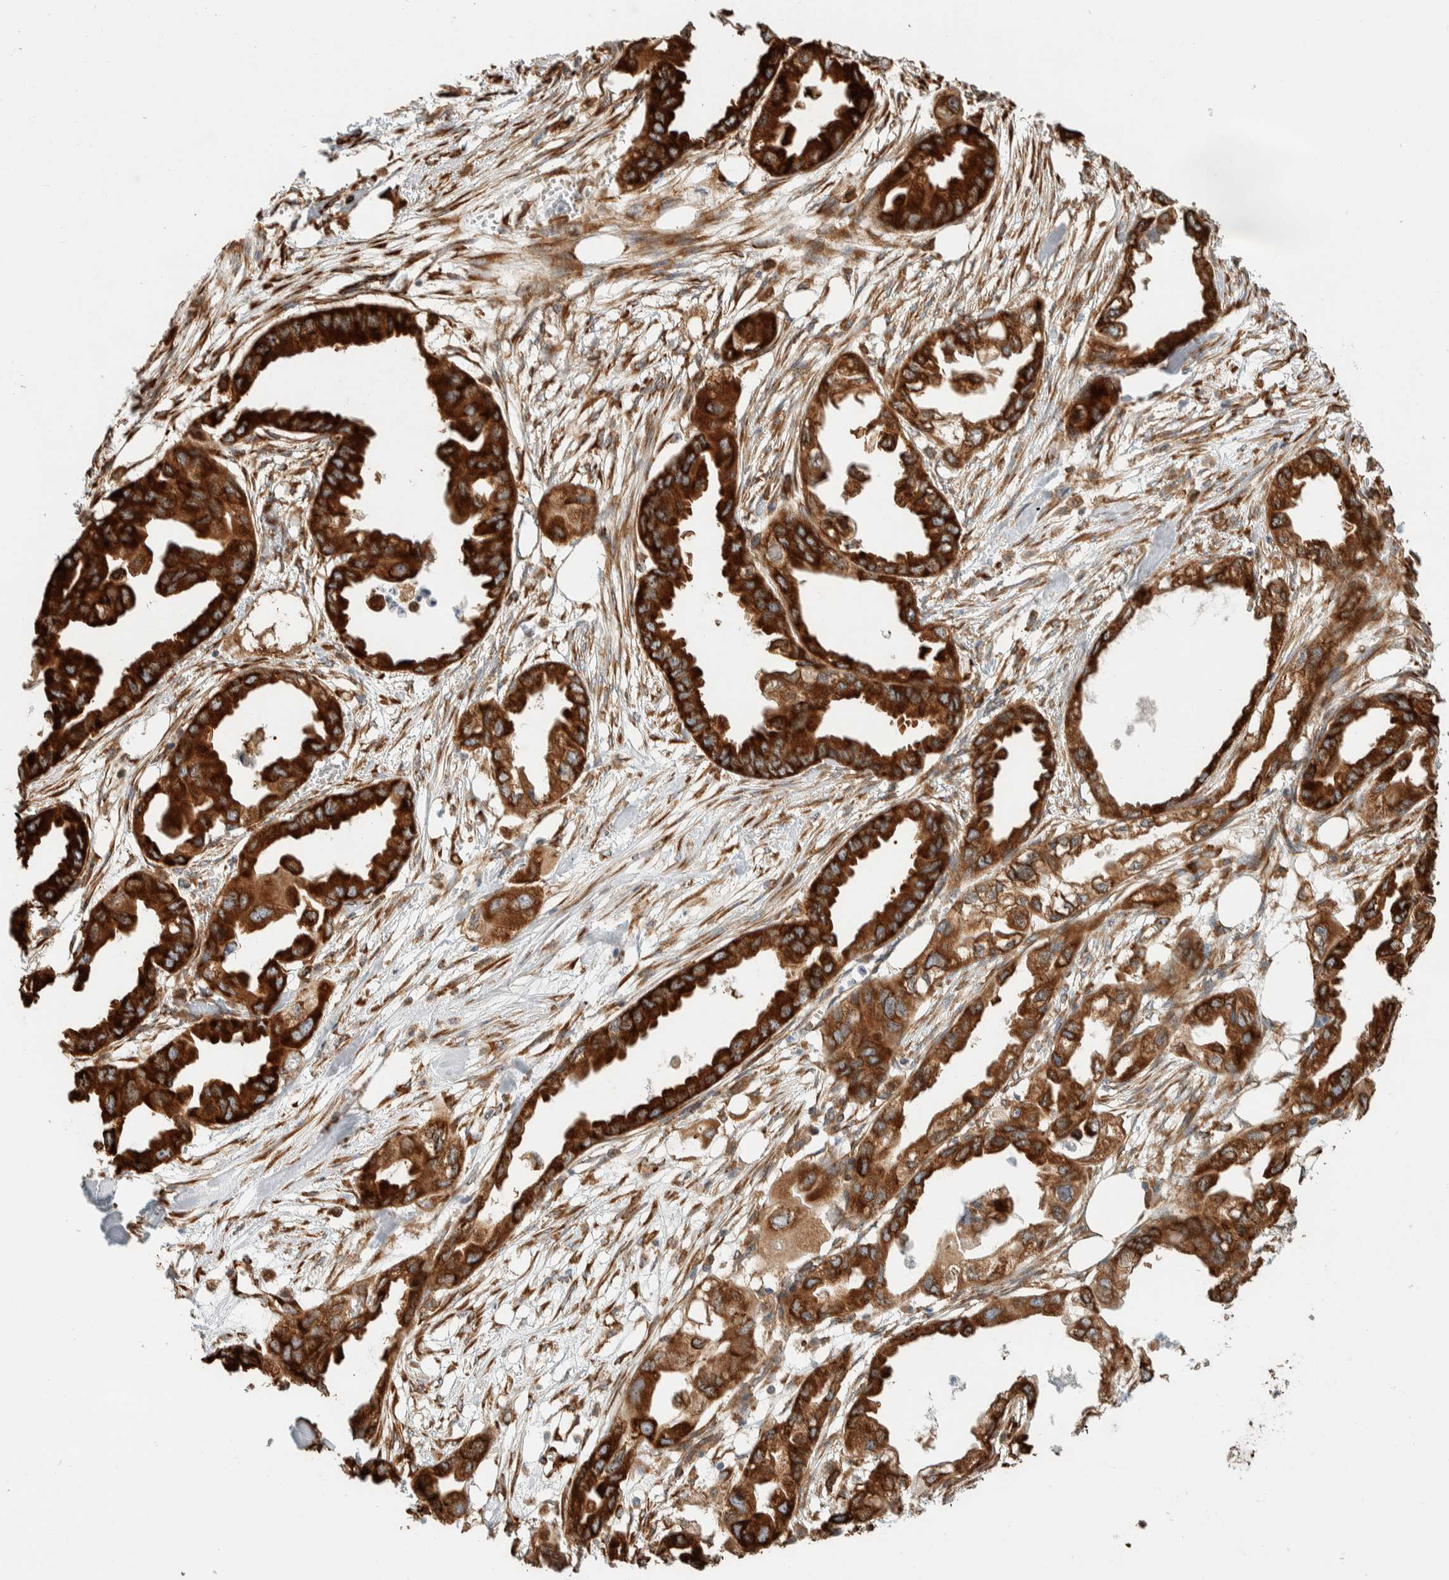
{"staining": {"intensity": "strong", "quantity": ">75%", "location": "cytoplasmic/membranous"}, "tissue": "endometrial cancer", "cell_type": "Tumor cells", "image_type": "cancer", "snomed": [{"axis": "morphology", "description": "Adenocarcinoma, NOS"}, {"axis": "morphology", "description": "Adenocarcinoma, metastatic, NOS"}, {"axis": "topography", "description": "Adipose tissue"}, {"axis": "topography", "description": "Endometrium"}], "caption": "Endometrial metastatic adenocarcinoma tissue demonstrates strong cytoplasmic/membranous expression in about >75% of tumor cells, visualized by immunohistochemistry.", "gene": "LLGL2", "patient": {"sex": "female", "age": 67}}